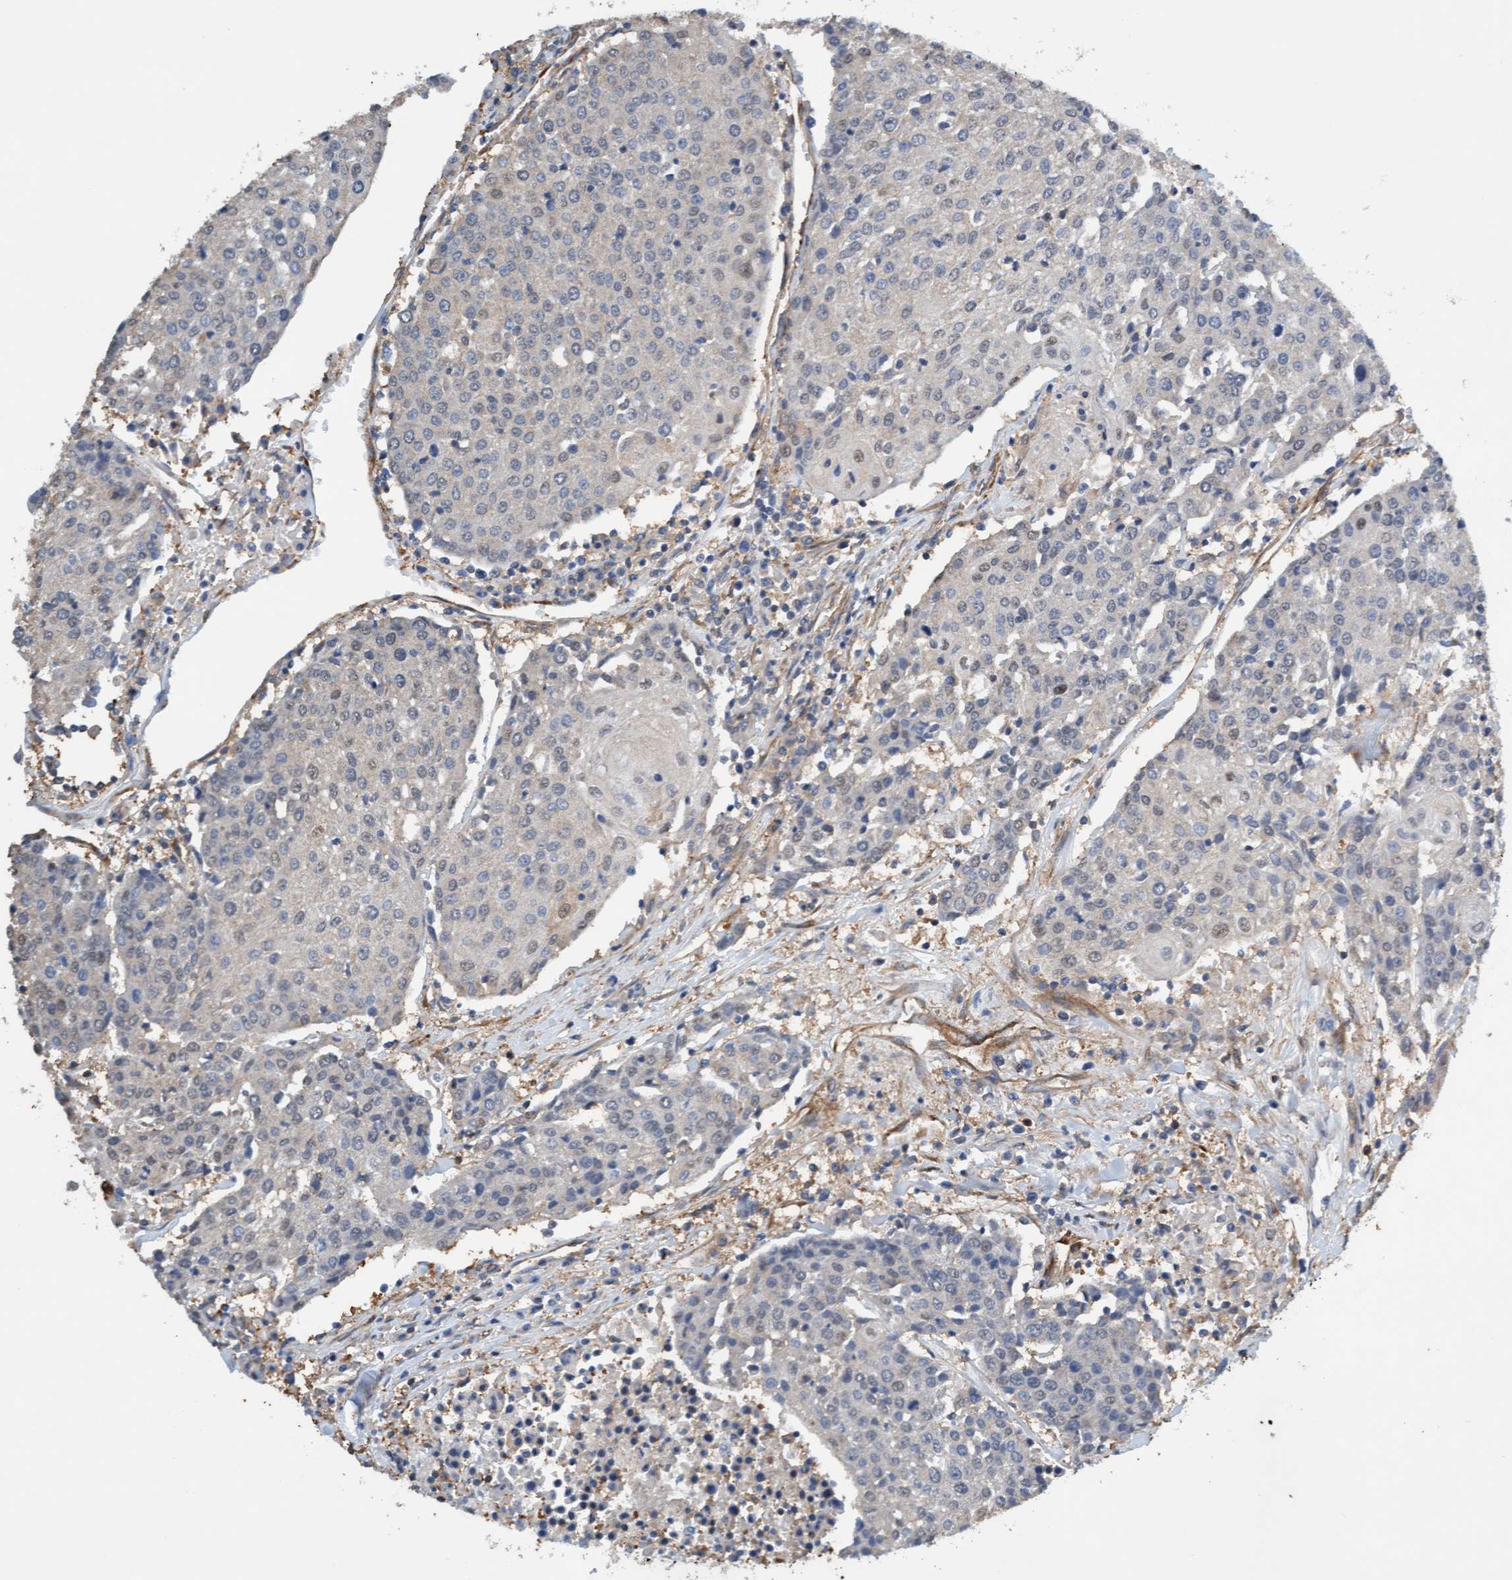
{"staining": {"intensity": "negative", "quantity": "none", "location": "none"}, "tissue": "urothelial cancer", "cell_type": "Tumor cells", "image_type": "cancer", "snomed": [{"axis": "morphology", "description": "Urothelial carcinoma, High grade"}, {"axis": "topography", "description": "Urinary bladder"}], "caption": "The image displays no significant staining in tumor cells of urothelial cancer. The staining is performed using DAB brown chromogen with nuclei counter-stained in using hematoxylin.", "gene": "FMNL3", "patient": {"sex": "female", "age": 85}}